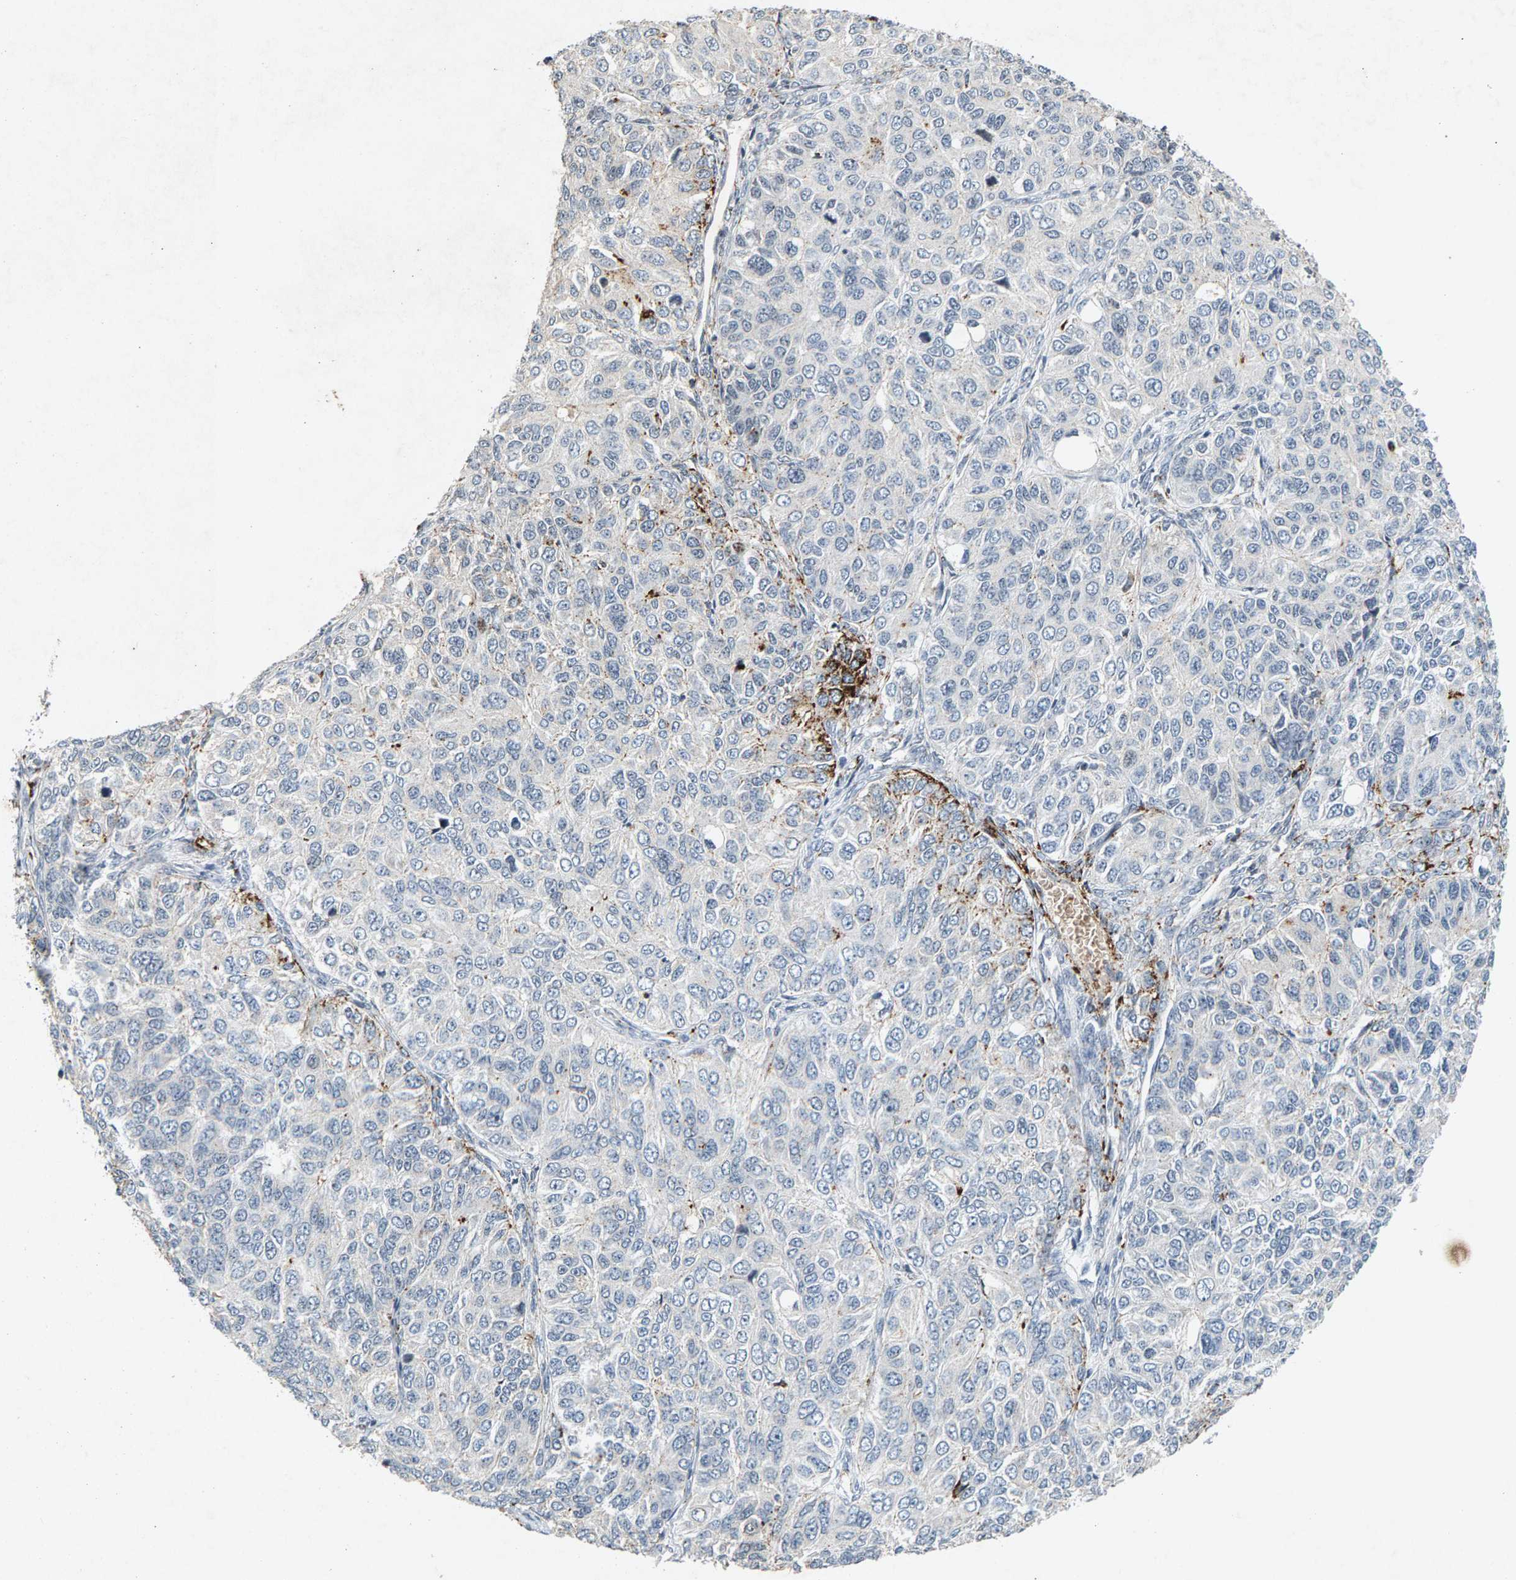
{"staining": {"intensity": "strong", "quantity": "<25%", "location": "cytoplasmic/membranous"}, "tissue": "ovarian cancer", "cell_type": "Tumor cells", "image_type": "cancer", "snomed": [{"axis": "morphology", "description": "Carcinoma, endometroid"}, {"axis": "topography", "description": "Ovary"}], "caption": "This photomicrograph reveals immunohistochemistry staining of endometroid carcinoma (ovarian), with medium strong cytoplasmic/membranous positivity in about <25% of tumor cells.", "gene": "ZPR1", "patient": {"sex": "female", "age": 51}}